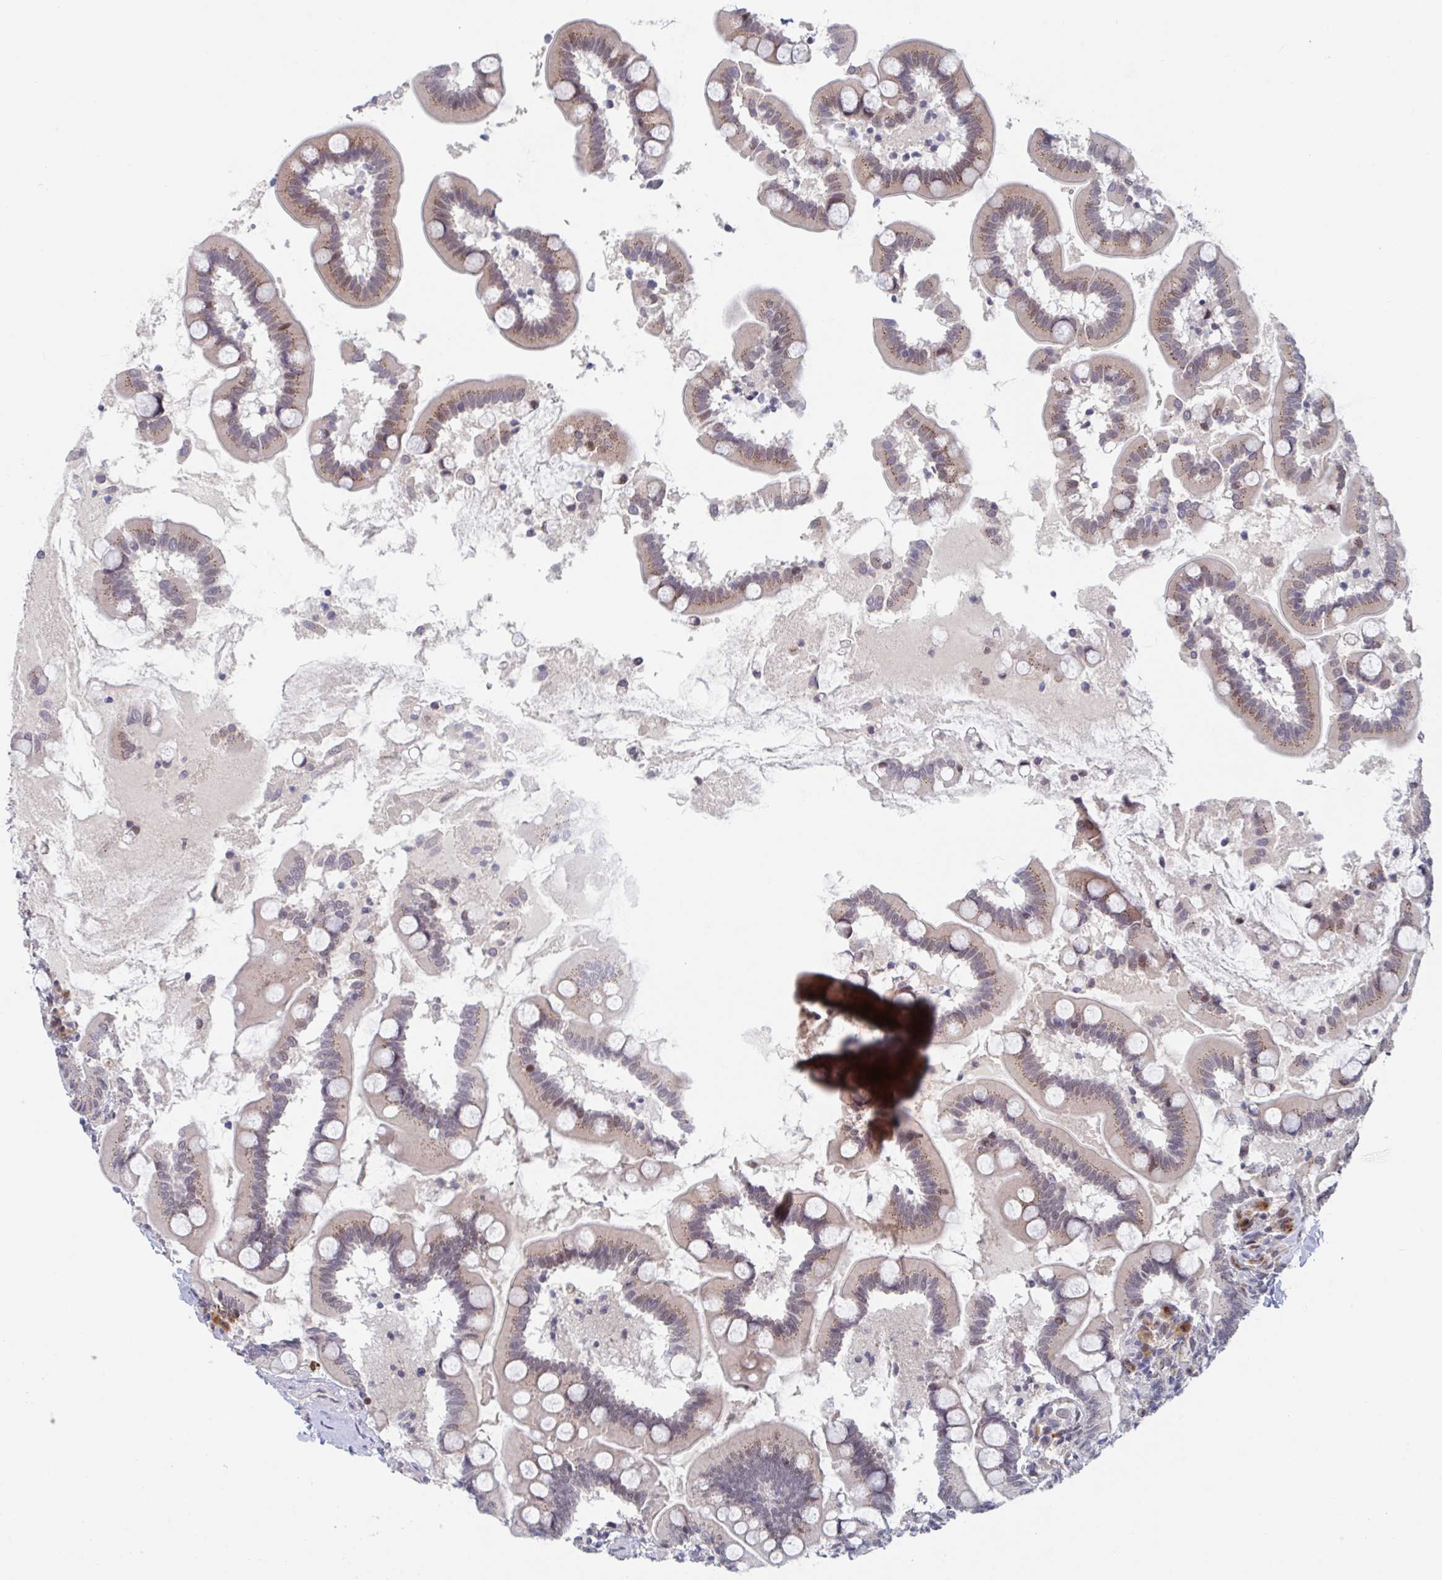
{"staining": {"intensity": "moderate", "quantity": "25%-75%", "location": "cytoplasmic/membranous,nuclear"}, "tissue": "small intestine", "cell_type": "Glandular cells", "image_type": "normal", "snomed": [{"axis": "morphology", "description": "Normal tissue, NOS"}, {"axis": "topography", "description": "Small intestine"}], "caption": "A high-resolution micrograph shows immunohistochemistry (IHC) staining of unremarkable small intestine, which shows moderate cytoplasmic/membranous,nuclear positivity in about 25%-75% of glandular cells. The staining is performed using DAB (3,3'-diaminobenzidine) brown chromogen to label protein expression. The nuclei are counter-stained blue using hematoxylin.", "gene": "RNF212", "patient": {"sex": "female", "age": 64}}